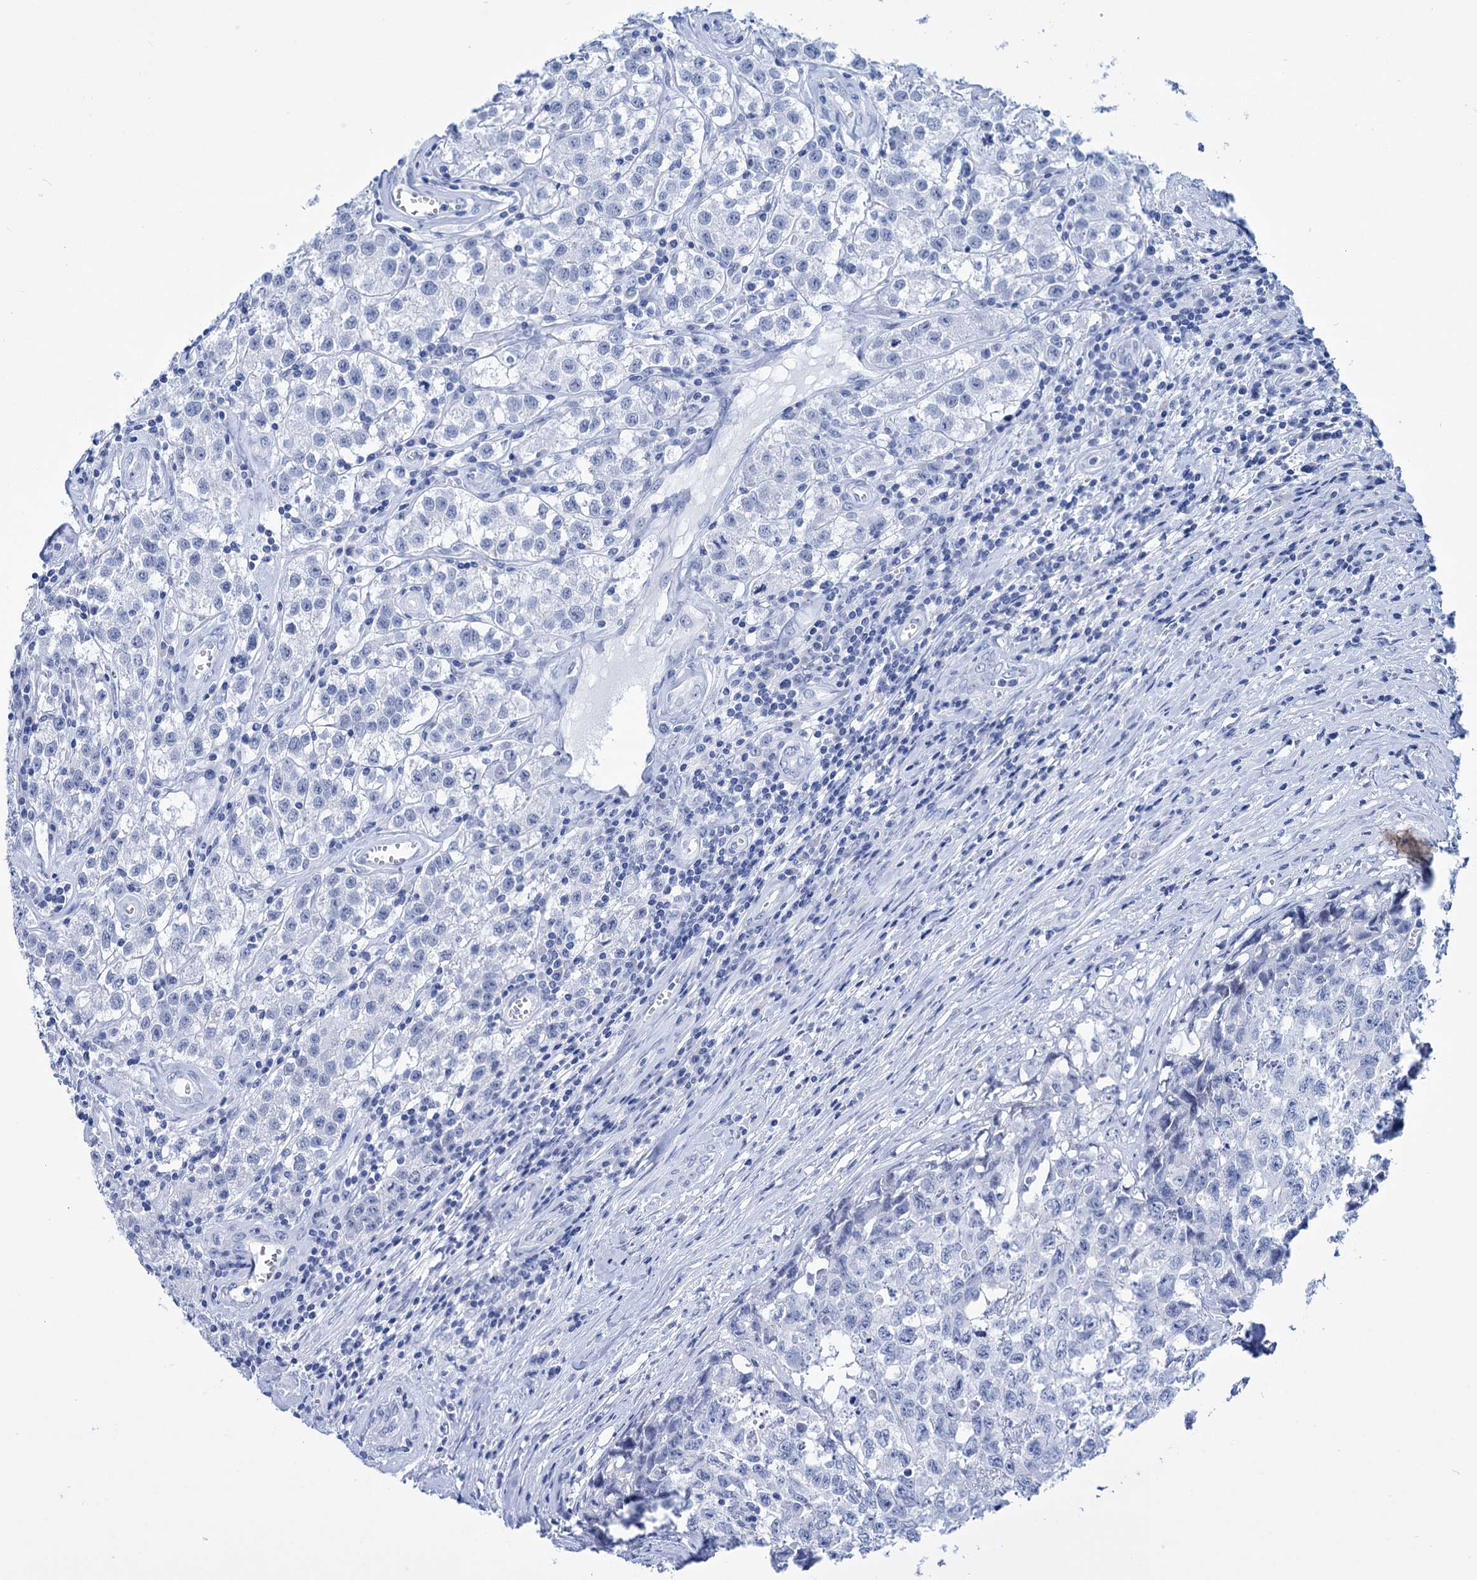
{"staining": {"intensity": "negative", "quantity": "none", "location": "none"}, "tissue": "testis cancer", "cell_type": "Tumor cells", "image_type": "cancer", "snomed": [{"axis": "morphology", "description": "Seminoma, NOS"}, {"axis": "morphology", "description": "Carcinoma, Embryonal, NOS"}, {"axis": "topography", "description": "Testis"}], "caption": "Human testis cancer stained for a protein using IHC displays no staining in tumor cells.", "gene": "FBXW12", "patient": {"sex": "male", "age": 43}}